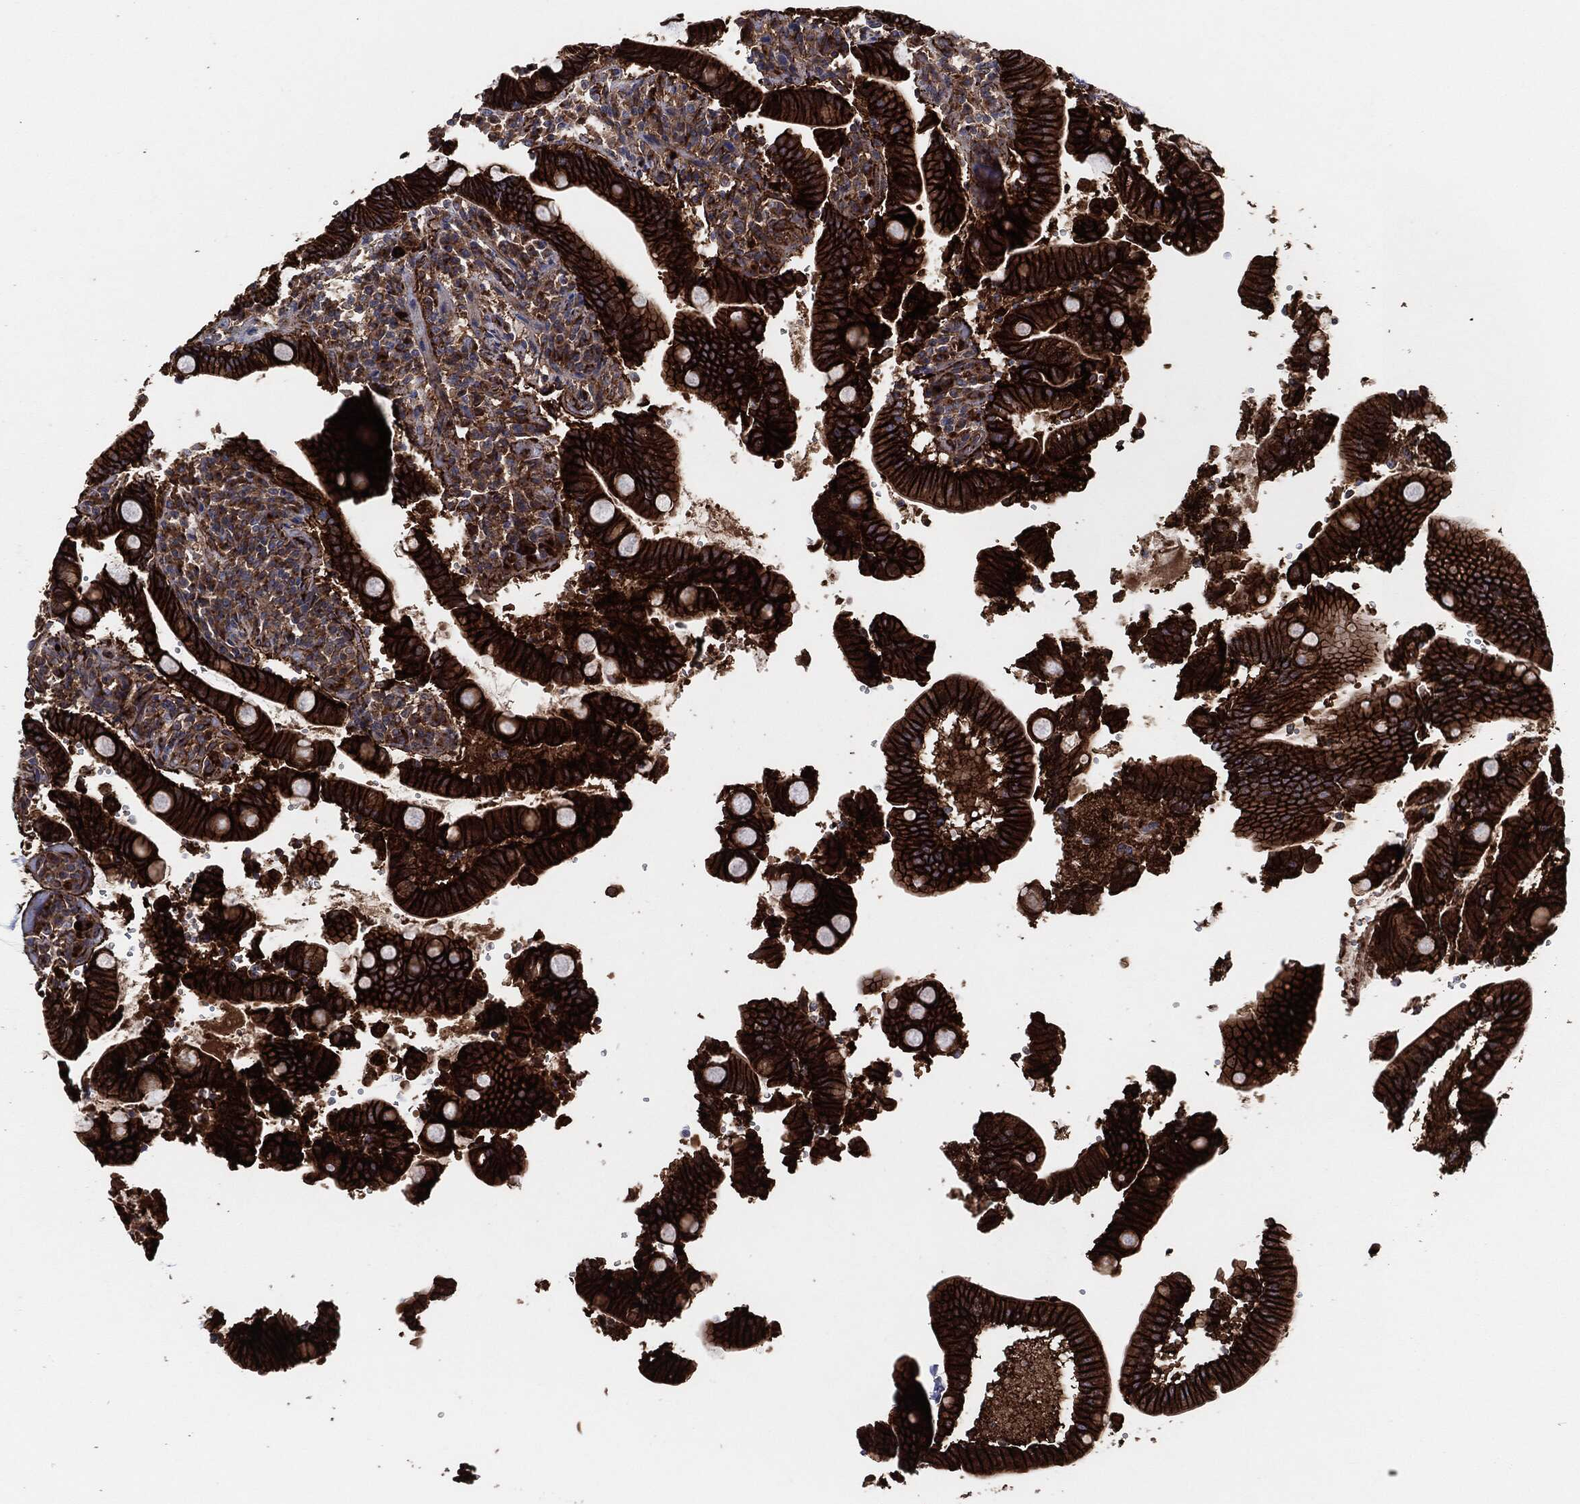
{"staining": {"intensity": "strong", "quantity": ">75%", "location": "cytoplasmic/membranous"}, "tissue": "duodenum", "cell_type": "Glandular cells", "image_type": "normal", "snomed": [{"axis": "morphology", "description": "Normal tissue, NOS"}, {"axis": "topography", "description": "Duodenum"}], "caption": "Immunohistochemistry (IHC) of benign duodenum displays high levels of strong cytoplasmic/membranous expression in approximately >75% of glandular cells. Nuclei are stained in blue.", "gene": "CTNNA1", "patient": {"sex": "female", "age": 62}}